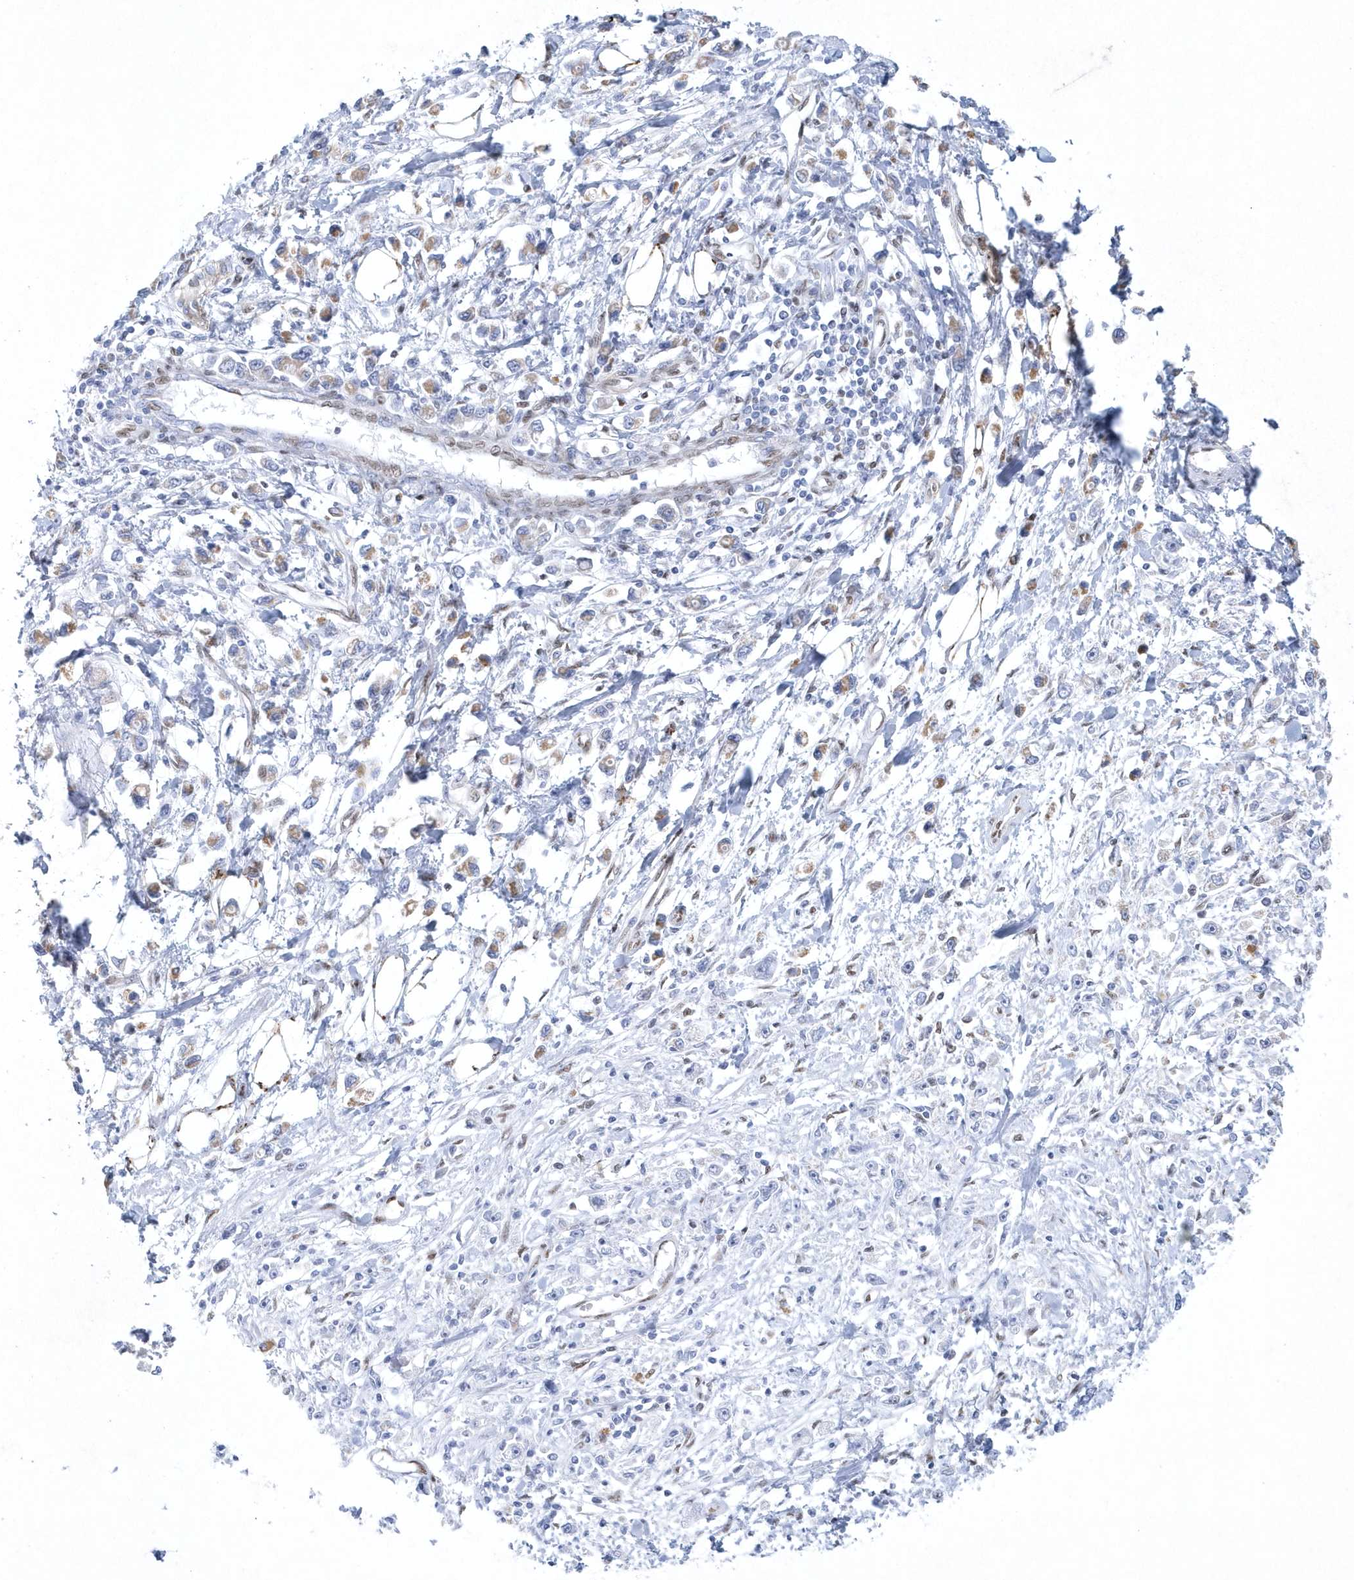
{"staining": {"intensity": "weak", "quantity": "<25%", "location": "cytoplasmic/membranous"}, "tissue": "stomach cancer", "cell_type": "Tumor cells", "image_type": "cancer", "snomed": [{"axis": "morphology", "description": "Adenocarcinoma, NOS"}, {"axis": "topography", "description": "Stomach"}], "caption": "This histopathology image is of stomach adenocarcinoma stained with IHC to label a protein in brown with the nuclei are counter-stained blue. There is no staining in tumor cells. Nuclei are stained in blue.", "gene": "DCLRE1A", "patient": {"sex": "female", "age": 59}}